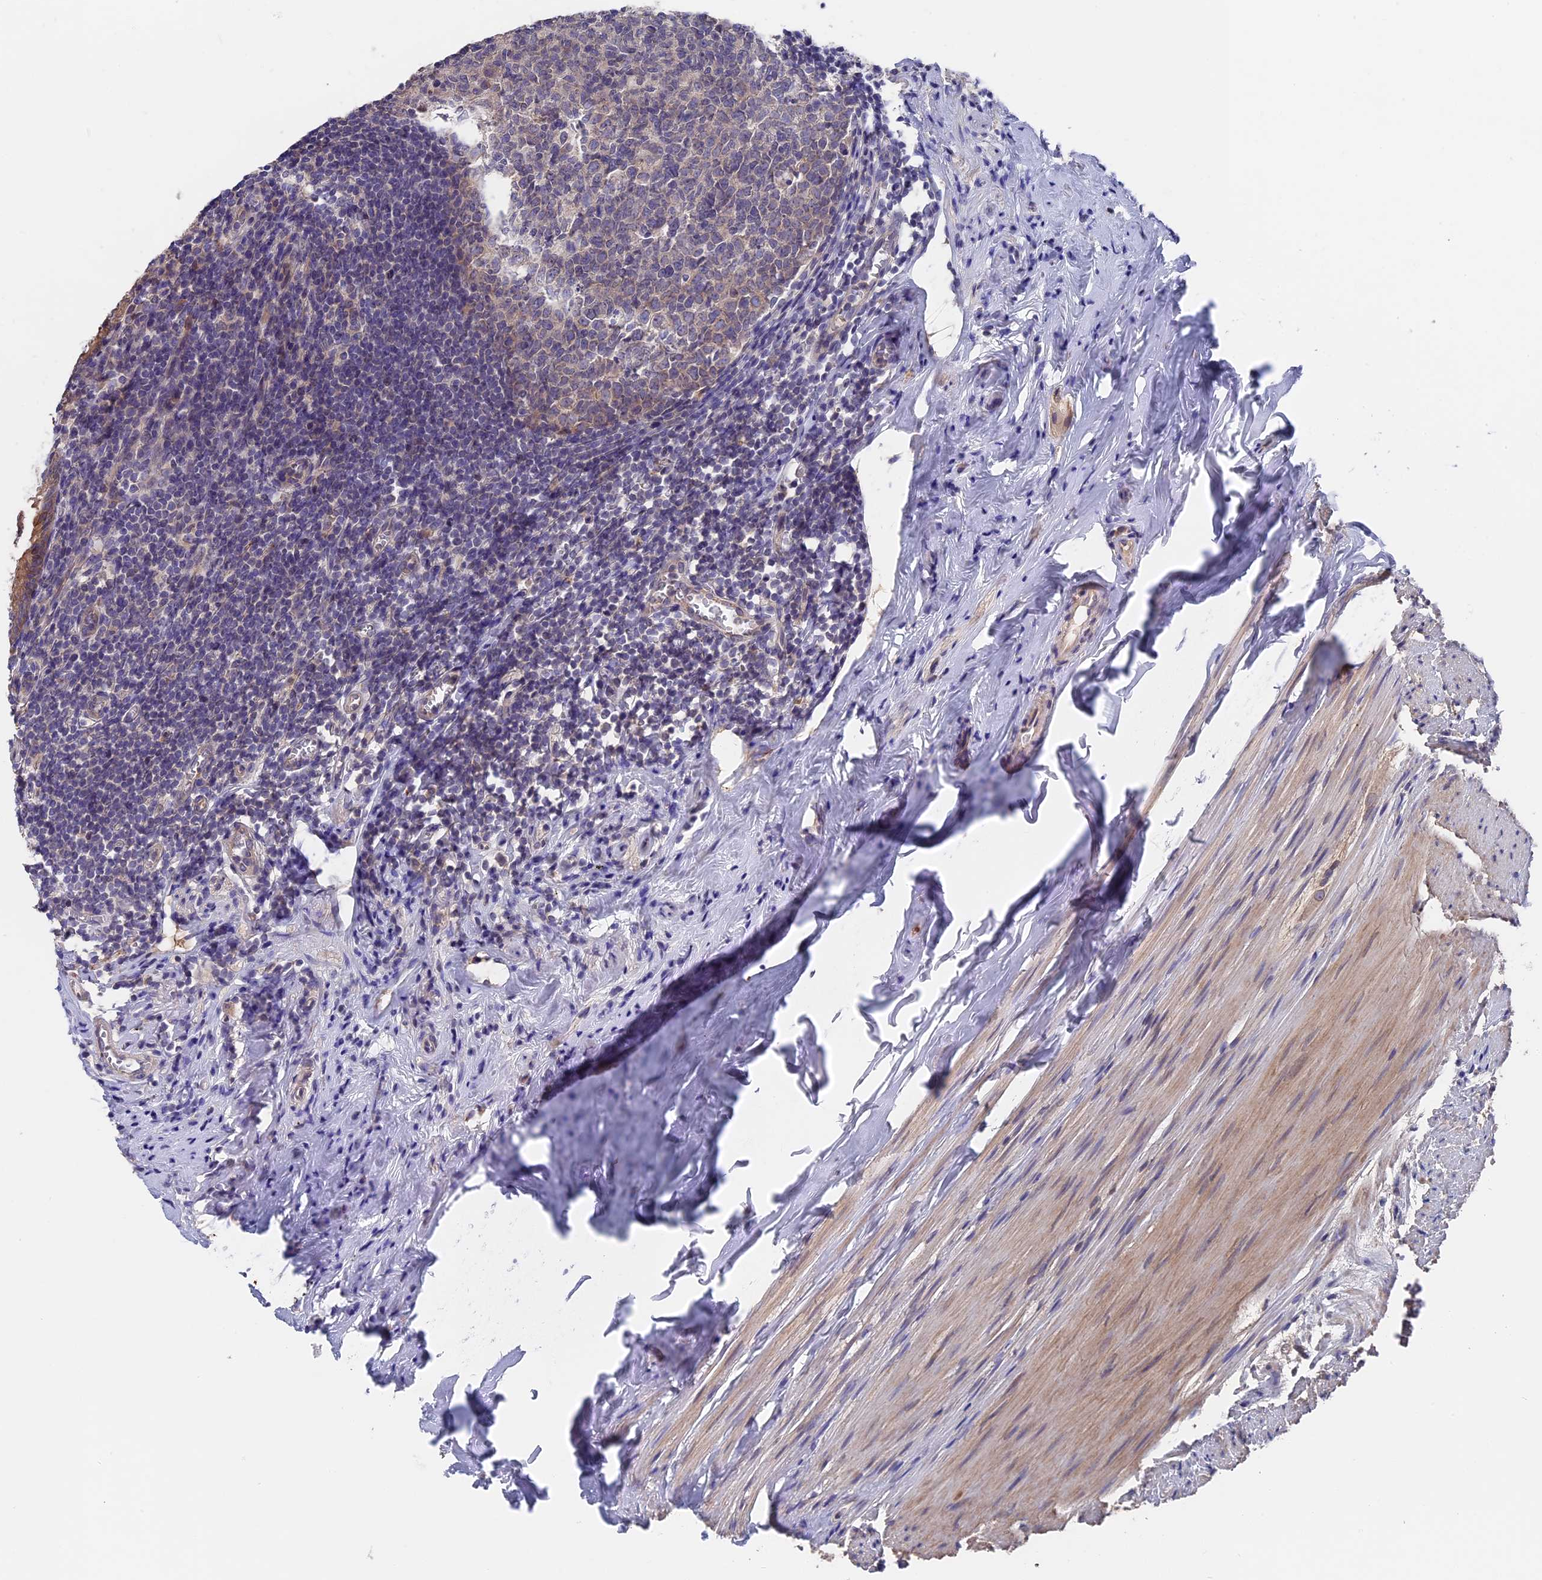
{"staining": {"intensity": "moderate", "quantity": ">75%", "location": "cytoplasmic/membranous"}, "tissue": "appendix", "cell_type": "Glandular cells", "image_type": "normal", "snomed": [{"axis": "morphology", "description": "Normal tissue, NOS"}, {"axis": "topography", "description": "Appendix"}], "caption": "An immunohistochemistry photomicrograph of benign tissue is shown. Protein staining in brown labels moderate cytoplasmic/membranous positivity in appendix within glandular cells.", "gene": "ZCCHC2", "patient": {"sex": "female", "age": 51}}